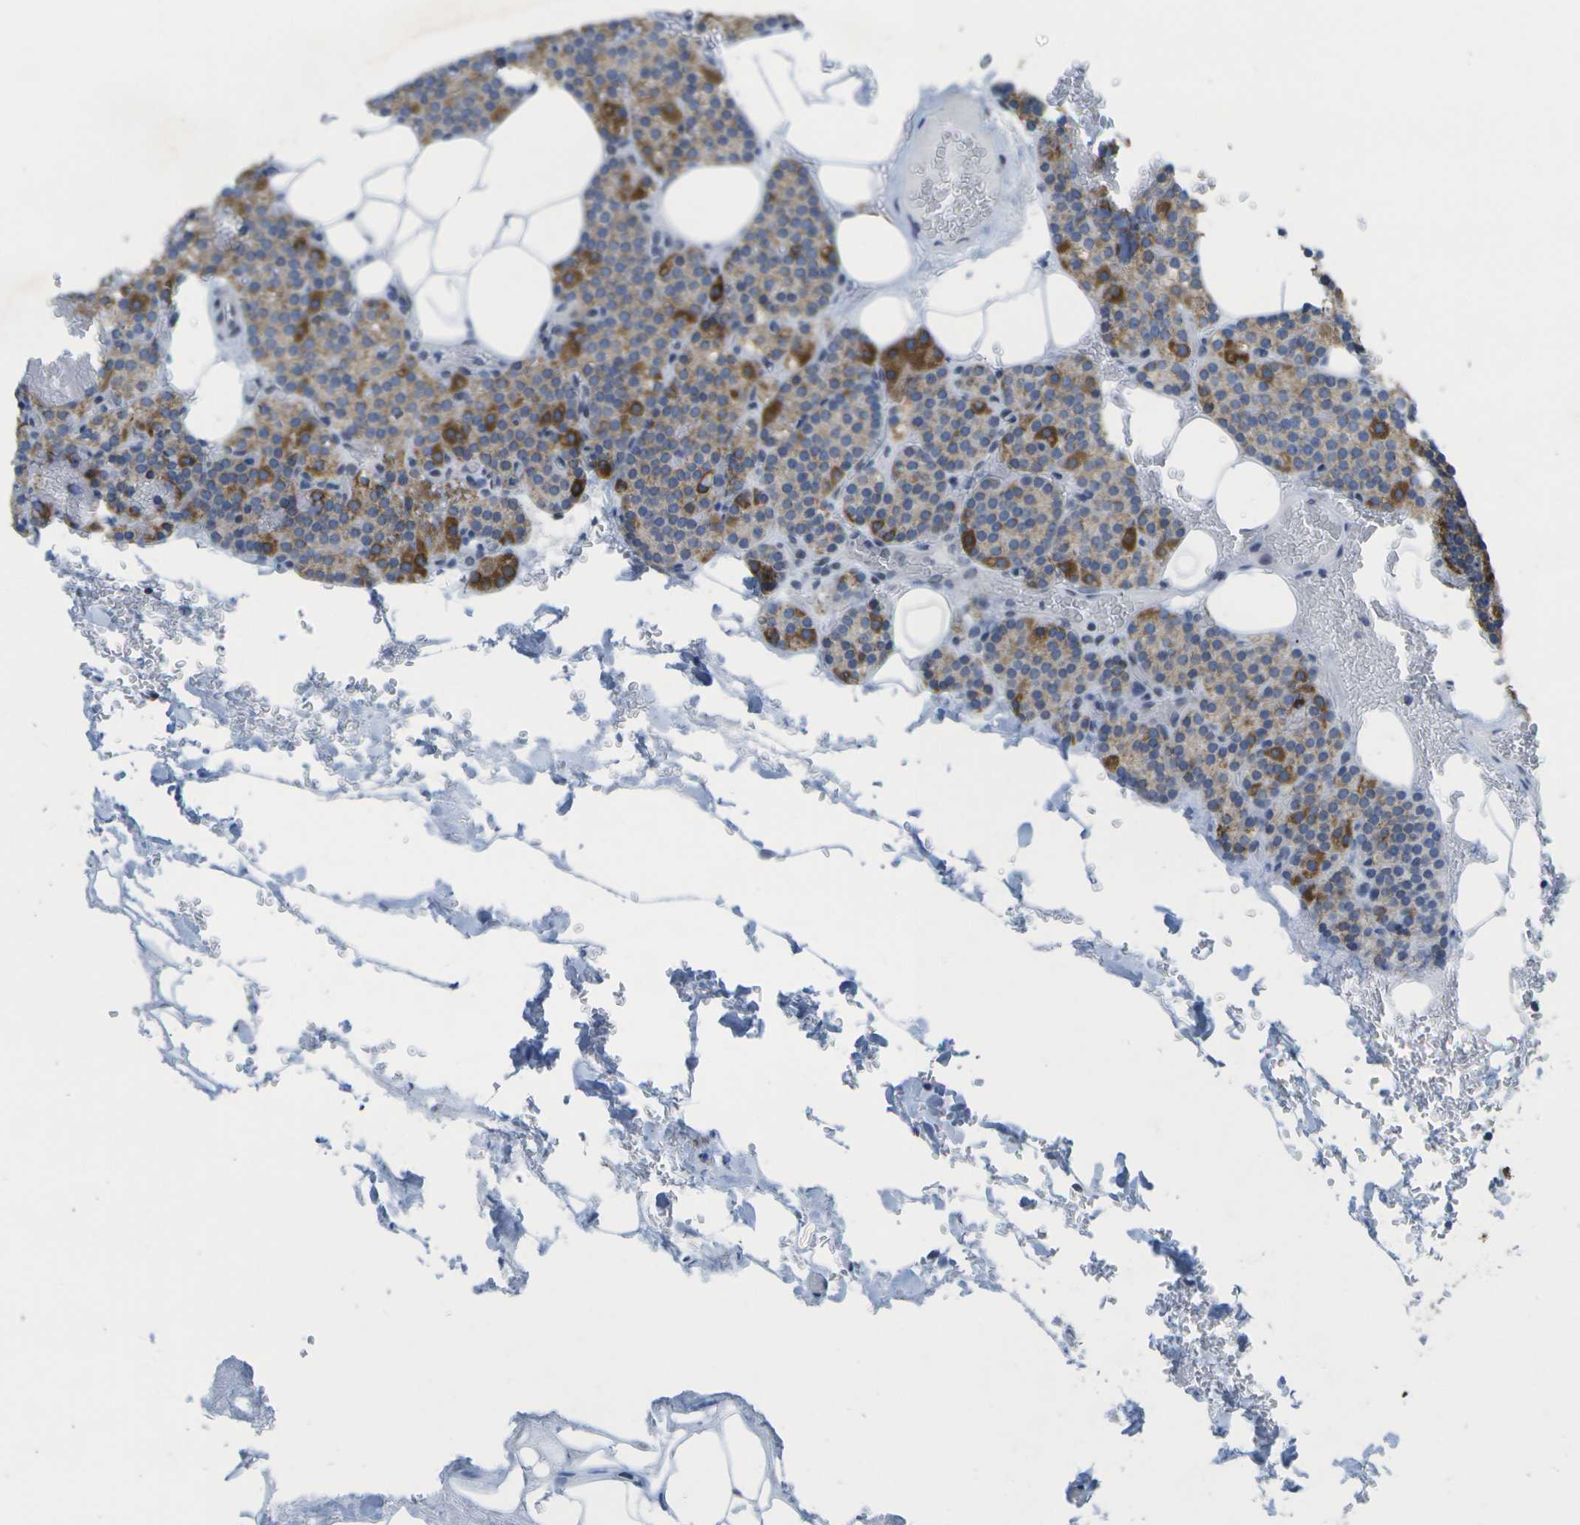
{"staining": {"intensity": "moderate", "quantity": "25%-75%", "location": "cytoplasmic/membranous"}, "tissue": "parathyroid gland", "cell_type": "Glandular cells", "image_type": "normal", "snomed": [{"axis": "morphology", "description": "Normal tissue, NOS"}, {"axis": "morphology", "description": "Inflammation chronic"}, {"axis": "morphology", "description": "Goiter, colloid"}, {"axis": "topography", "description": "Thyroid gland"}, {"axis": "topography", "description": "Parathyroid gland"}], "caption": "Immunohistochemical staining of unremarkable human parathyroid gland demonstrates medium levels of moderate cytoplasmic/membranous staining in approximately 25%-75% of glandular cells.", "gene": "TMEM223", "patient": {"sex": "male", "age": 65}}